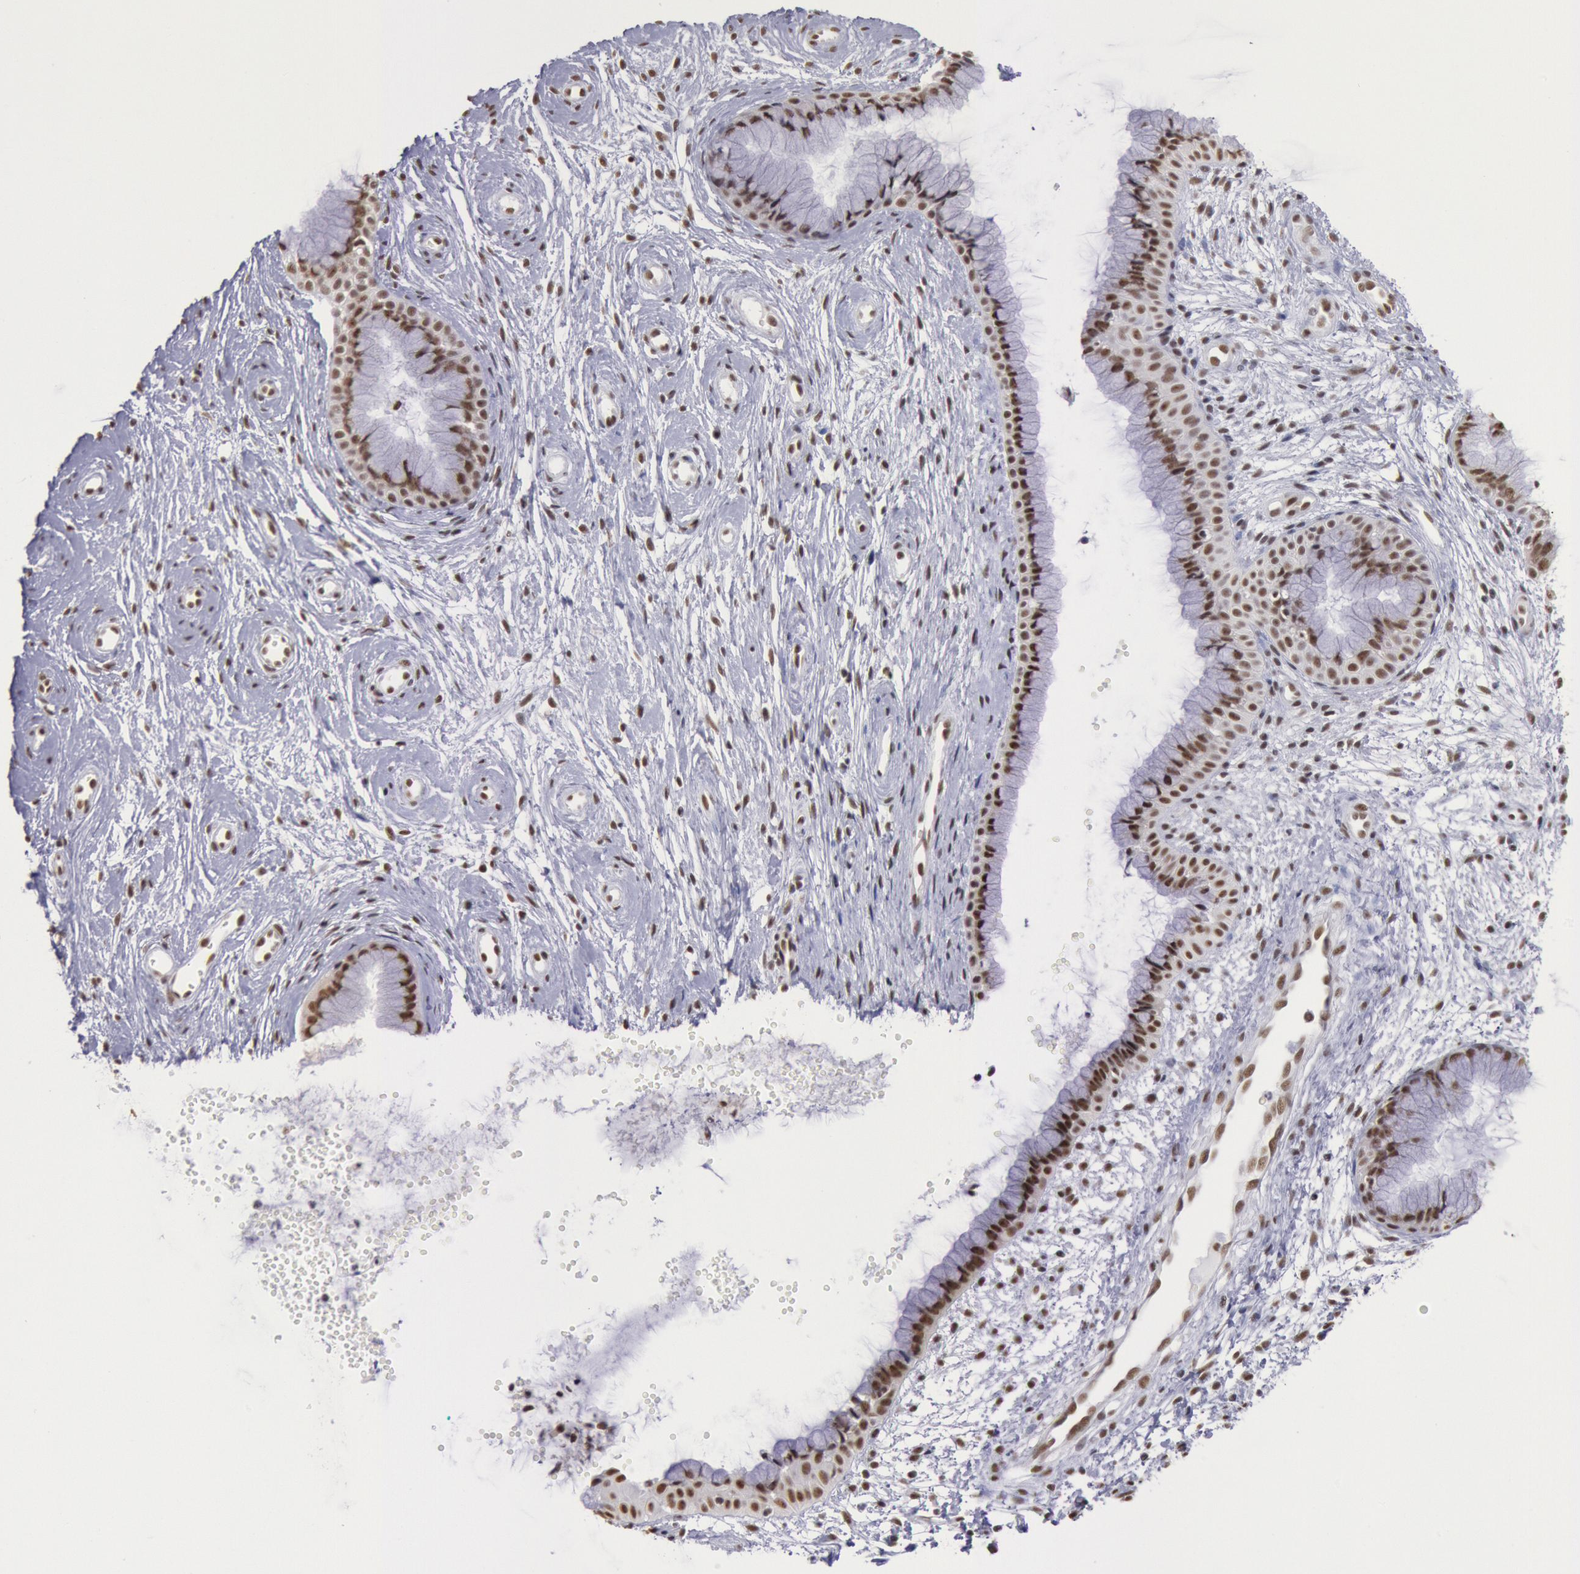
{"staining": {"intensity": "moderate", "quantity": ">75%", "location": "nuclear"}, "tissue": "cervix", "cell_type": "Glandular cells", "image_type": "normal", "snomed": [{"axis": "morphology", "description": "Normal tissue, NOS"}, {"axis": "topography", "description": "Cervix"}], "caption": "Brown immunohistochemical staining in normal human cervix shows moderate nuclear expression in approximately >75% of glandular cells.", "gene": "SNRPD3", "patient": {"sex": "female", "age": 39}}